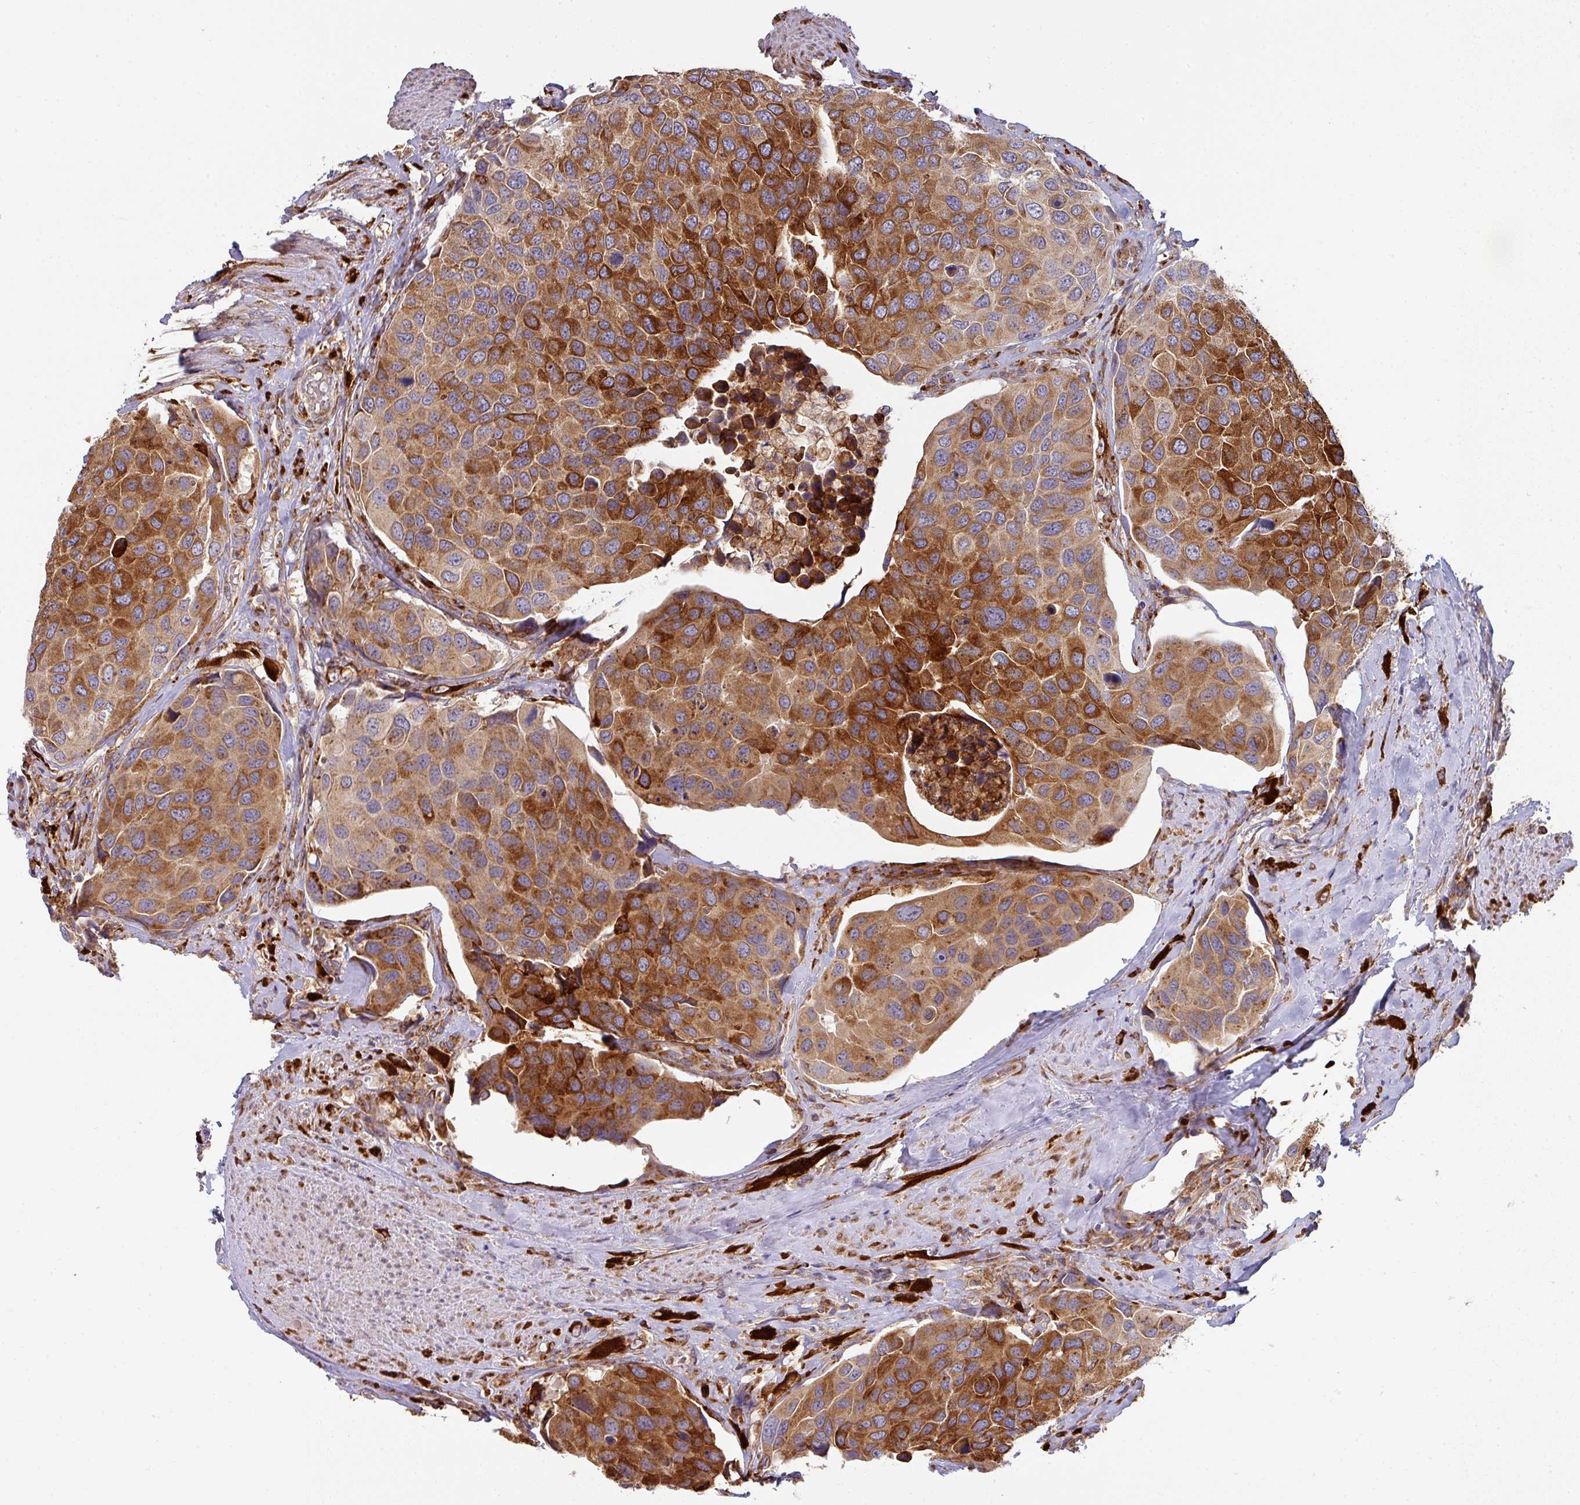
{"staining": {"intensity": "strong", "quantity": ">75%", "location": "cytoplasmic/membranous"}, "tissue": "urothelial cancer", "cell_type": "Tumor cells", "image_type": "cancer", "snomed": [{"axis": "morphology", "description": "Urothelial carcinoma, High grade"}, {"axis": "topography", "description": "Urinary bladder"}], "caption": "Protein expression analysis of urothelial cancer displays strong cytoplasmic/membranous expression in about >75% of tumor cells.", "gene": "ZNF268", "patient": {"sex": "male", "age": 74}}